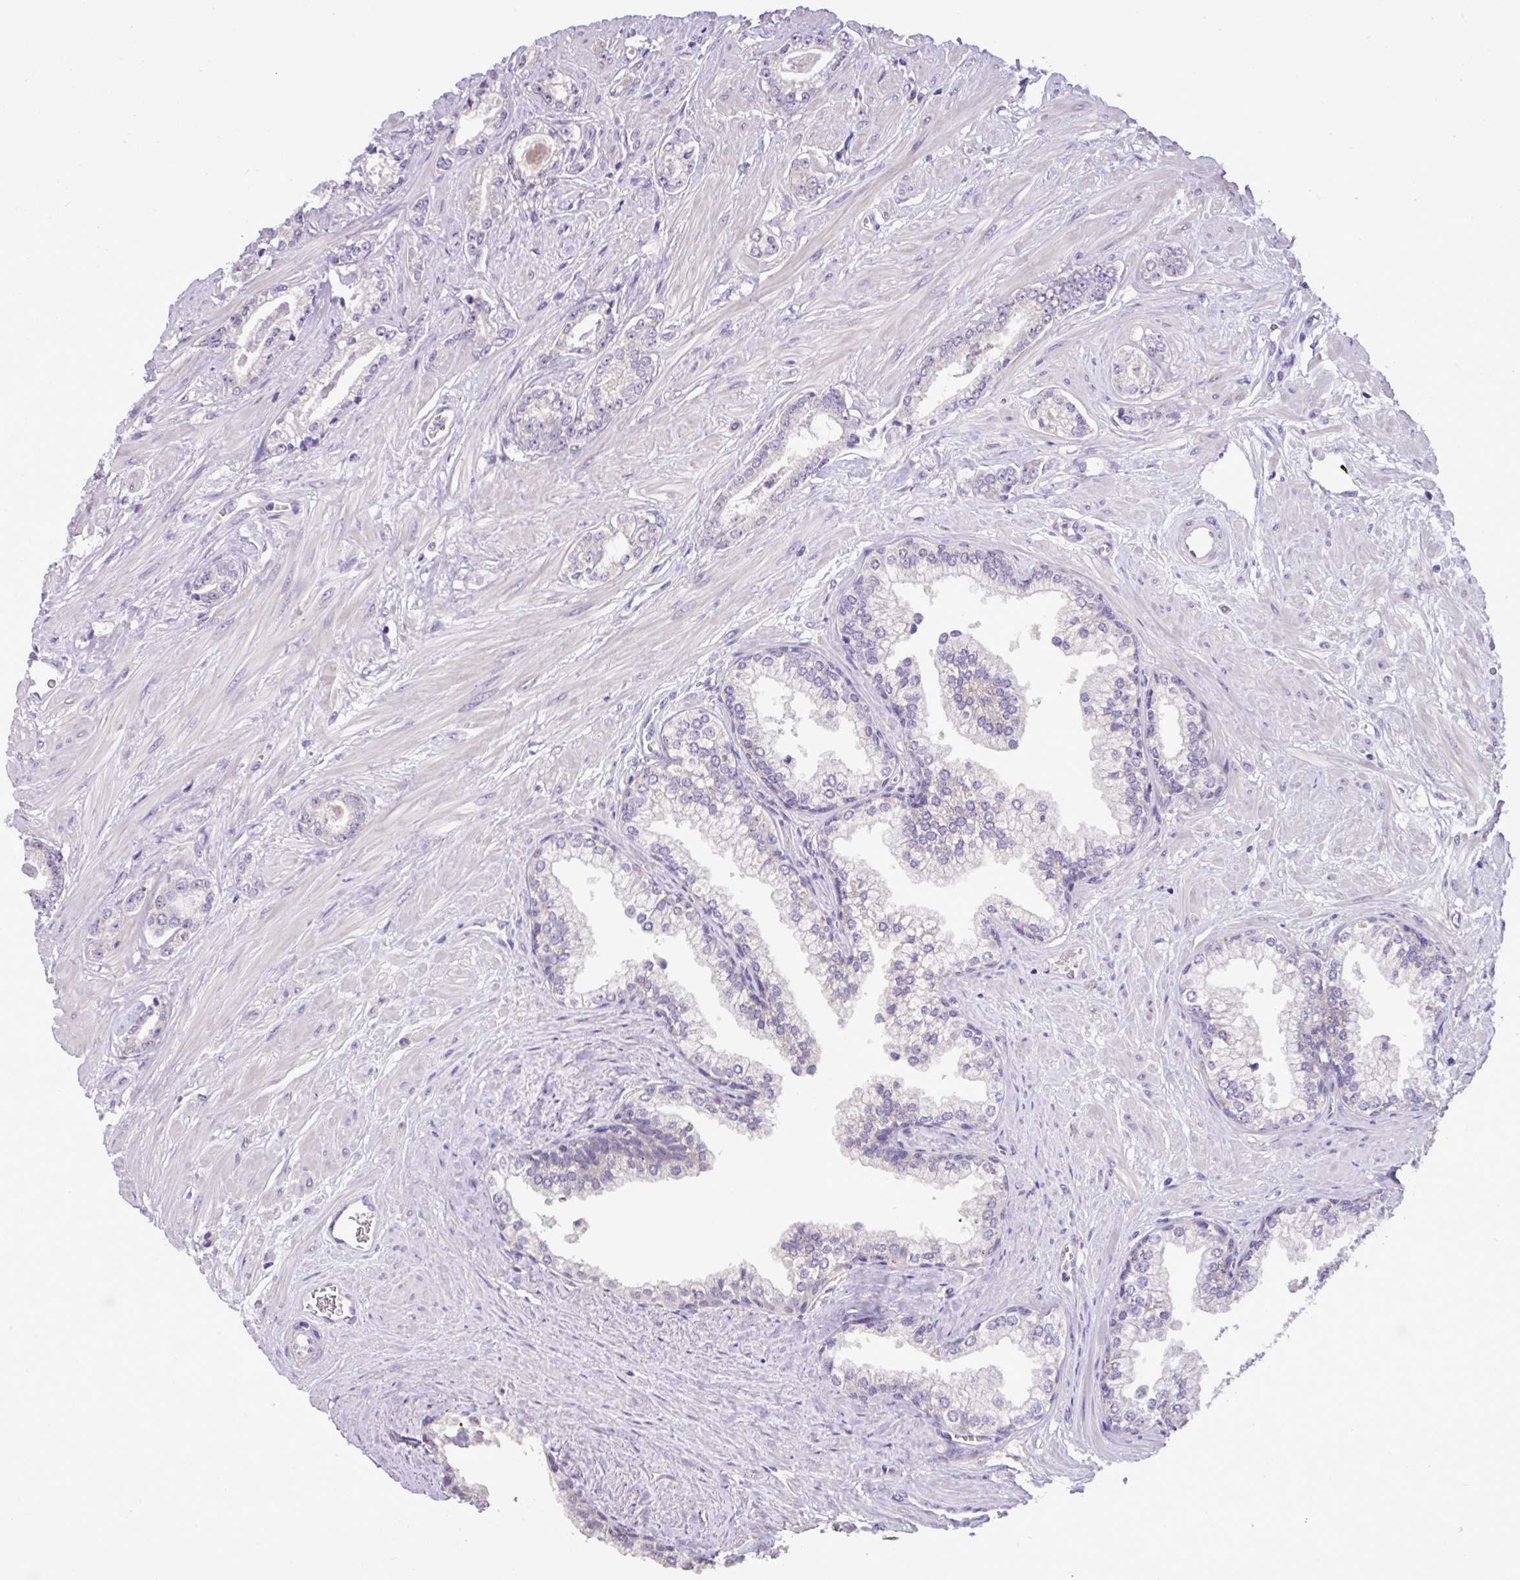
{"staining": {"intensity": "negative", "quantity": "none", "location": "none"}, "tissue": "prostate cancer", "cell_type": "Tumor cells", "image_type": "cancer", "snomed": [{"axis": "morphology", "description": "Adenocarcinoma, Low grade"}, {"axis": "topography", "description": "Prostate"}], "caption": "Prostate cancer (adenocarcinoma (low-grade)) was stained to show a protein in brown. There is no significant staining in tumor cells. (DAB immunohistochemistry (IHC) visualized using brightfield microscopy, high magnification).", "gene": "PAX8", "patient": {"sex": "male", "age": 60}}